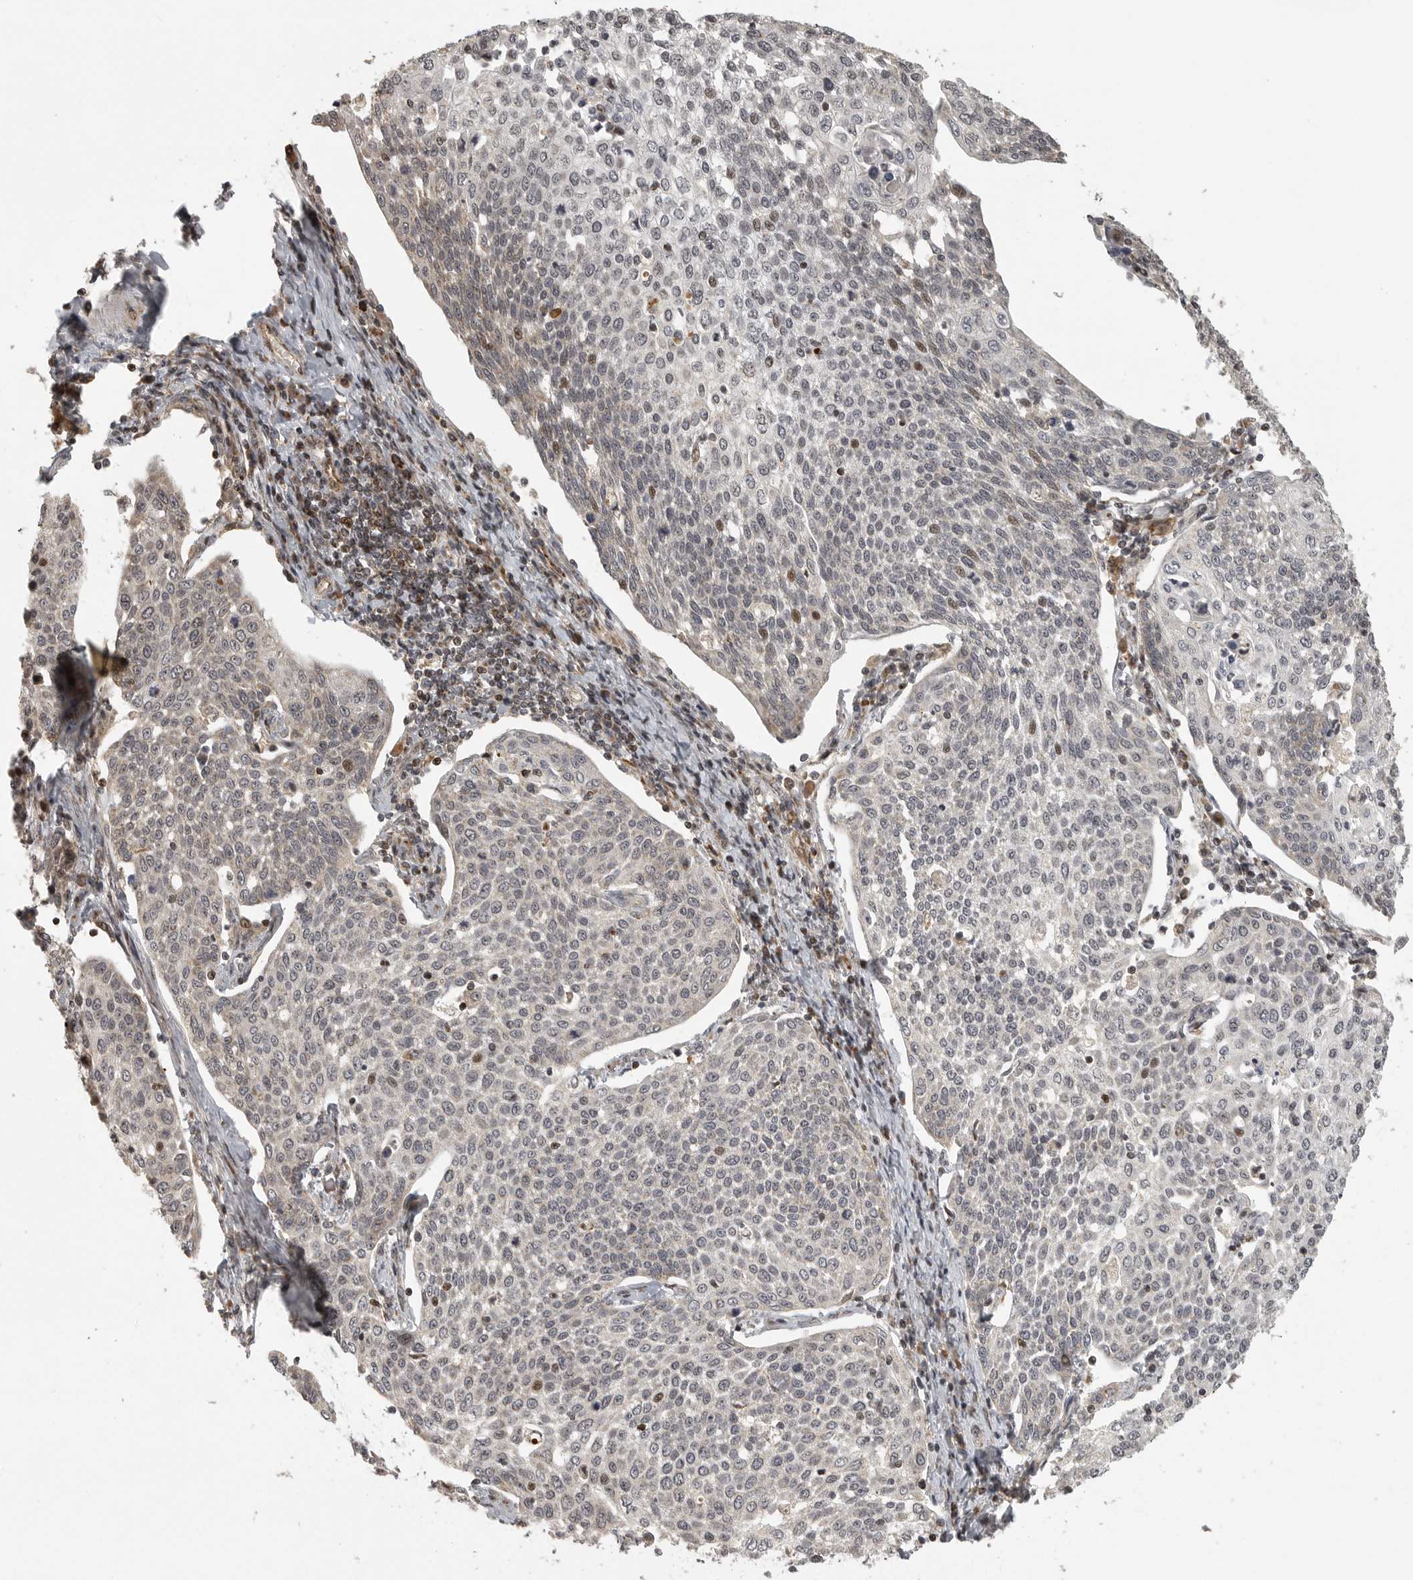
{"staining": {"intensity": "negative", "quantity": "none", "location": "none"}, "tissue": "cervical cancer", "cell_type": "Tumor cells", "image_type": "cancer", "snomed": [{"axis": "morphology", "description": "Squamous cell carcinoma, NOS"}, {"axis": "topography", "description": "Cervix"}], "caption": "High magnification brightfield microscopy of cervical squamous cell carcinoma stained with DAB (3,3'-diaminobenzidine) (brown) and counterstained with hematoxylin (blue): tumor cells show no significant positivity. Brightfield microscopy of IHC stained with DAB (brown) and hematoxylin (blue), captured at high magnification.", "gene": "NARS2", "patient": {"sex": "female", "age": 34}}